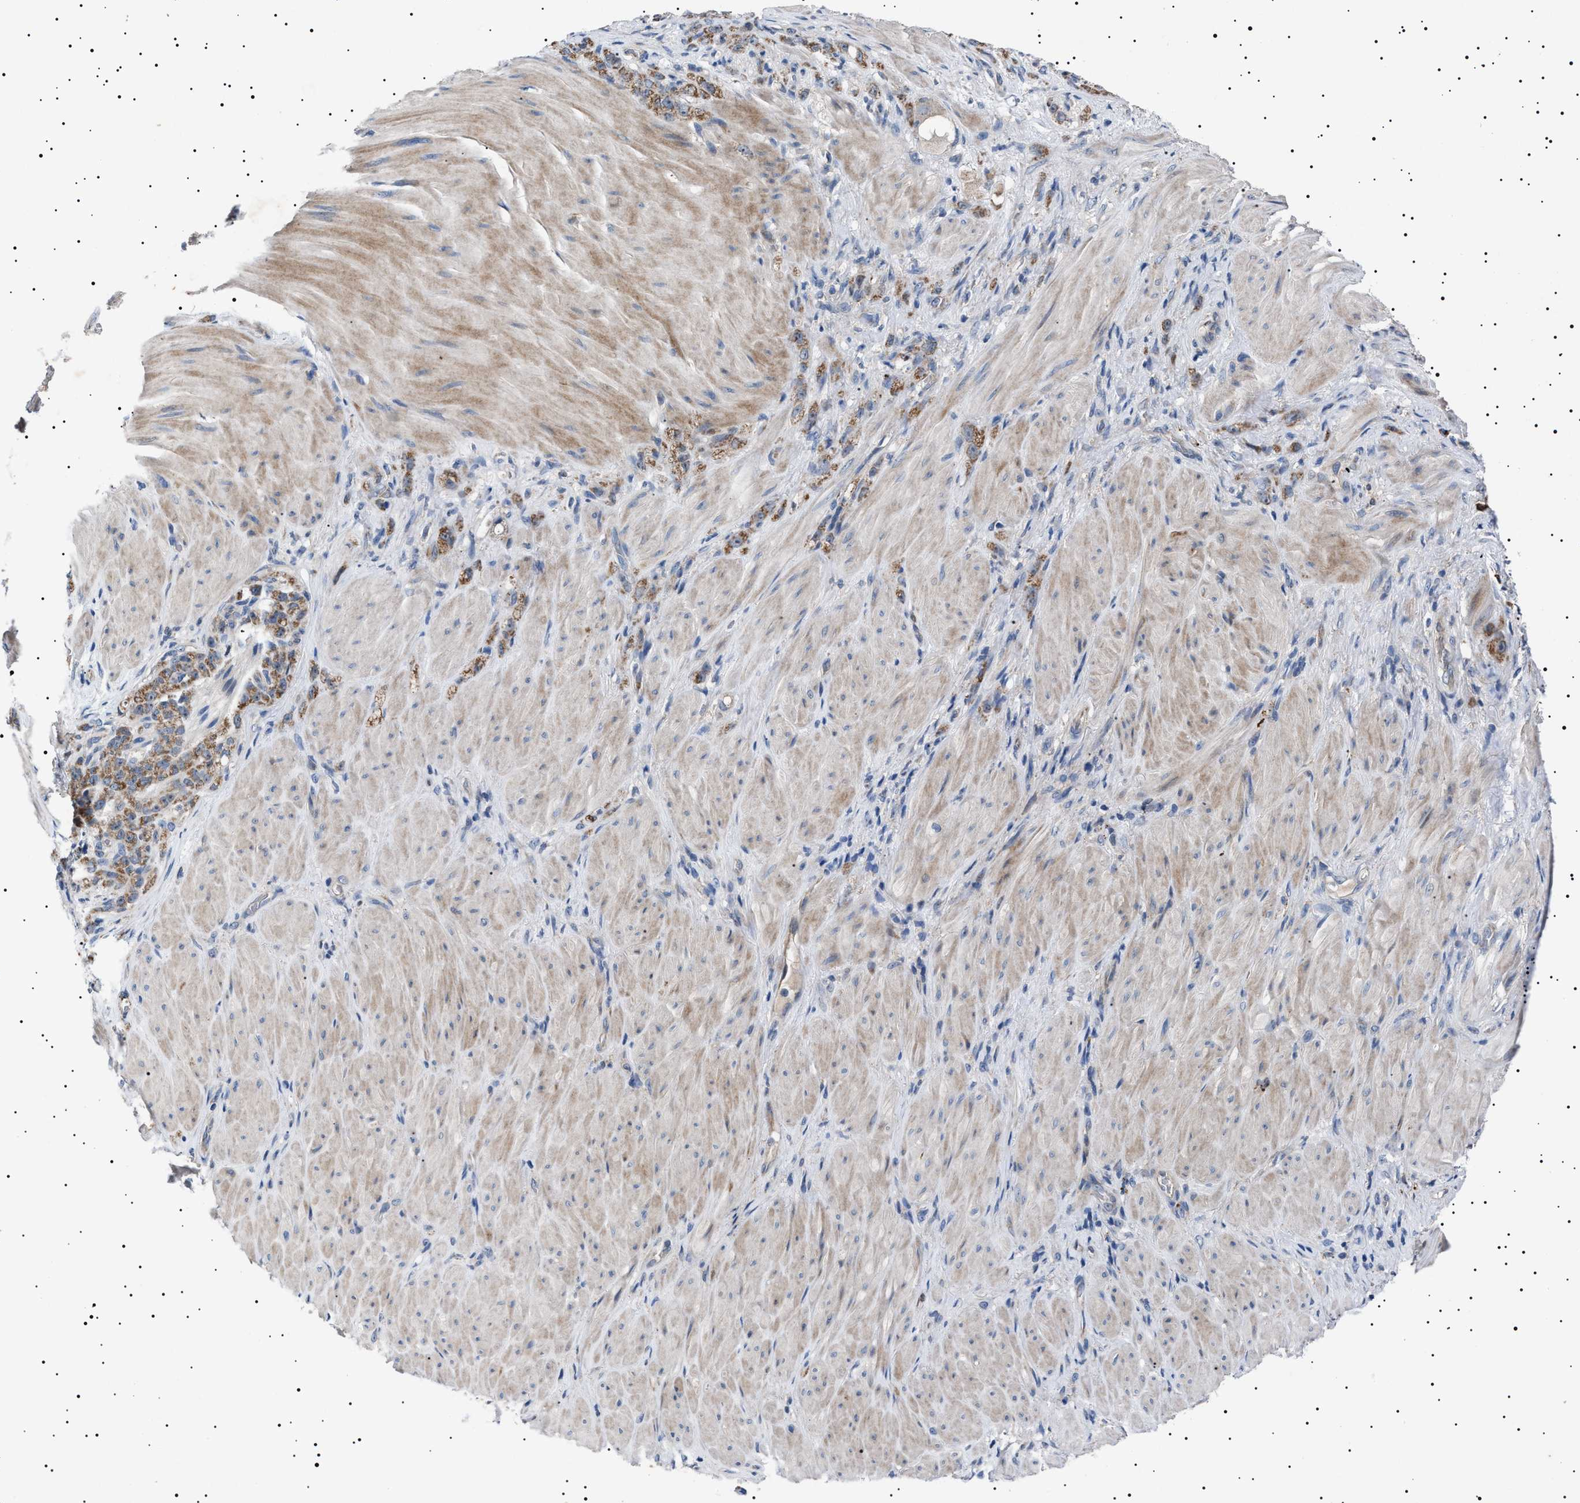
{"staining": {"intensity": "moderate", "quantity": ">75%", "location": "cytoplasmic/membranous"}, "tissue": "stomach cancer", "cell_type": "Tumor cells", "image_type": "cancer", "snomed": [{"axis": "morphology", "description": "Normal tissue, NOS"}, {"axis": "morphology", "description": "Adenocarcinoma, NOS"}, {"axis": "topography", "description": "Stomach"}], "caption": "Moderate cytoplasmic/membranous positivity for a protein is seen in about >75% of tumor cells of stomach cancer (adenocarcinoma) using IHC.", "gene": "PTRH1", "patient": {"sex": "male", "age": 82}}